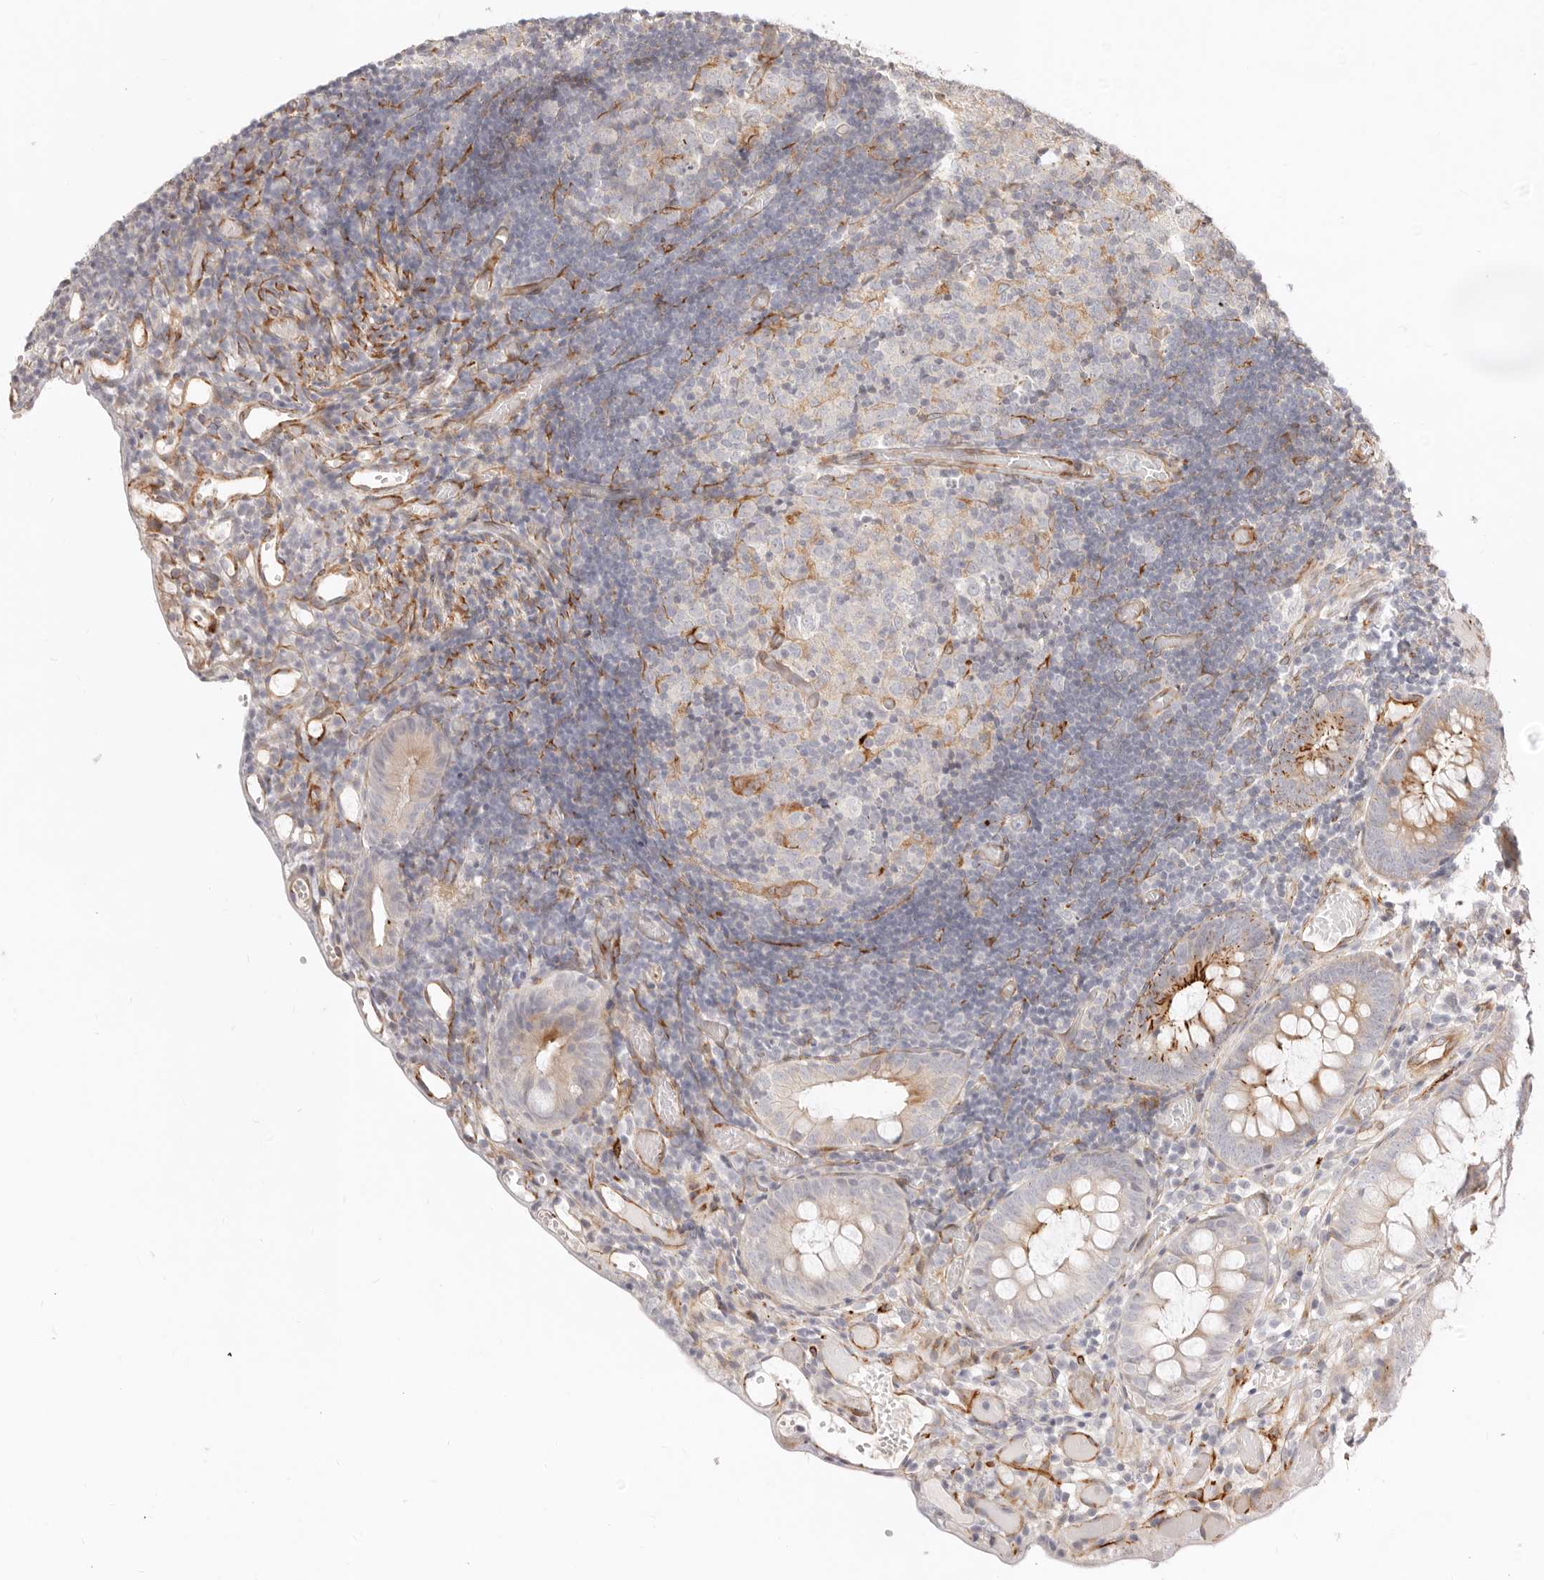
{"staining": {"intensity": "moderate", "quantity": ">75%", "location": "cytoplasmic/membranous"}, "tissue": "colon", "cell_type": "Endothelial cells", "image_type": "normal", "snomed": [{"axis": "morphology", "description": "Normal tissue, NOS"}, {"axis": "topography", "description": "Colon"}], "caption": "The histopathology image reveals staining of unremarkable colon, revealing moderate cytoplasmic/membranous protein expression (brown color) within endothelial cells.", "gene": "SASS6", "patient": {"sex": "male", "age": 14}}